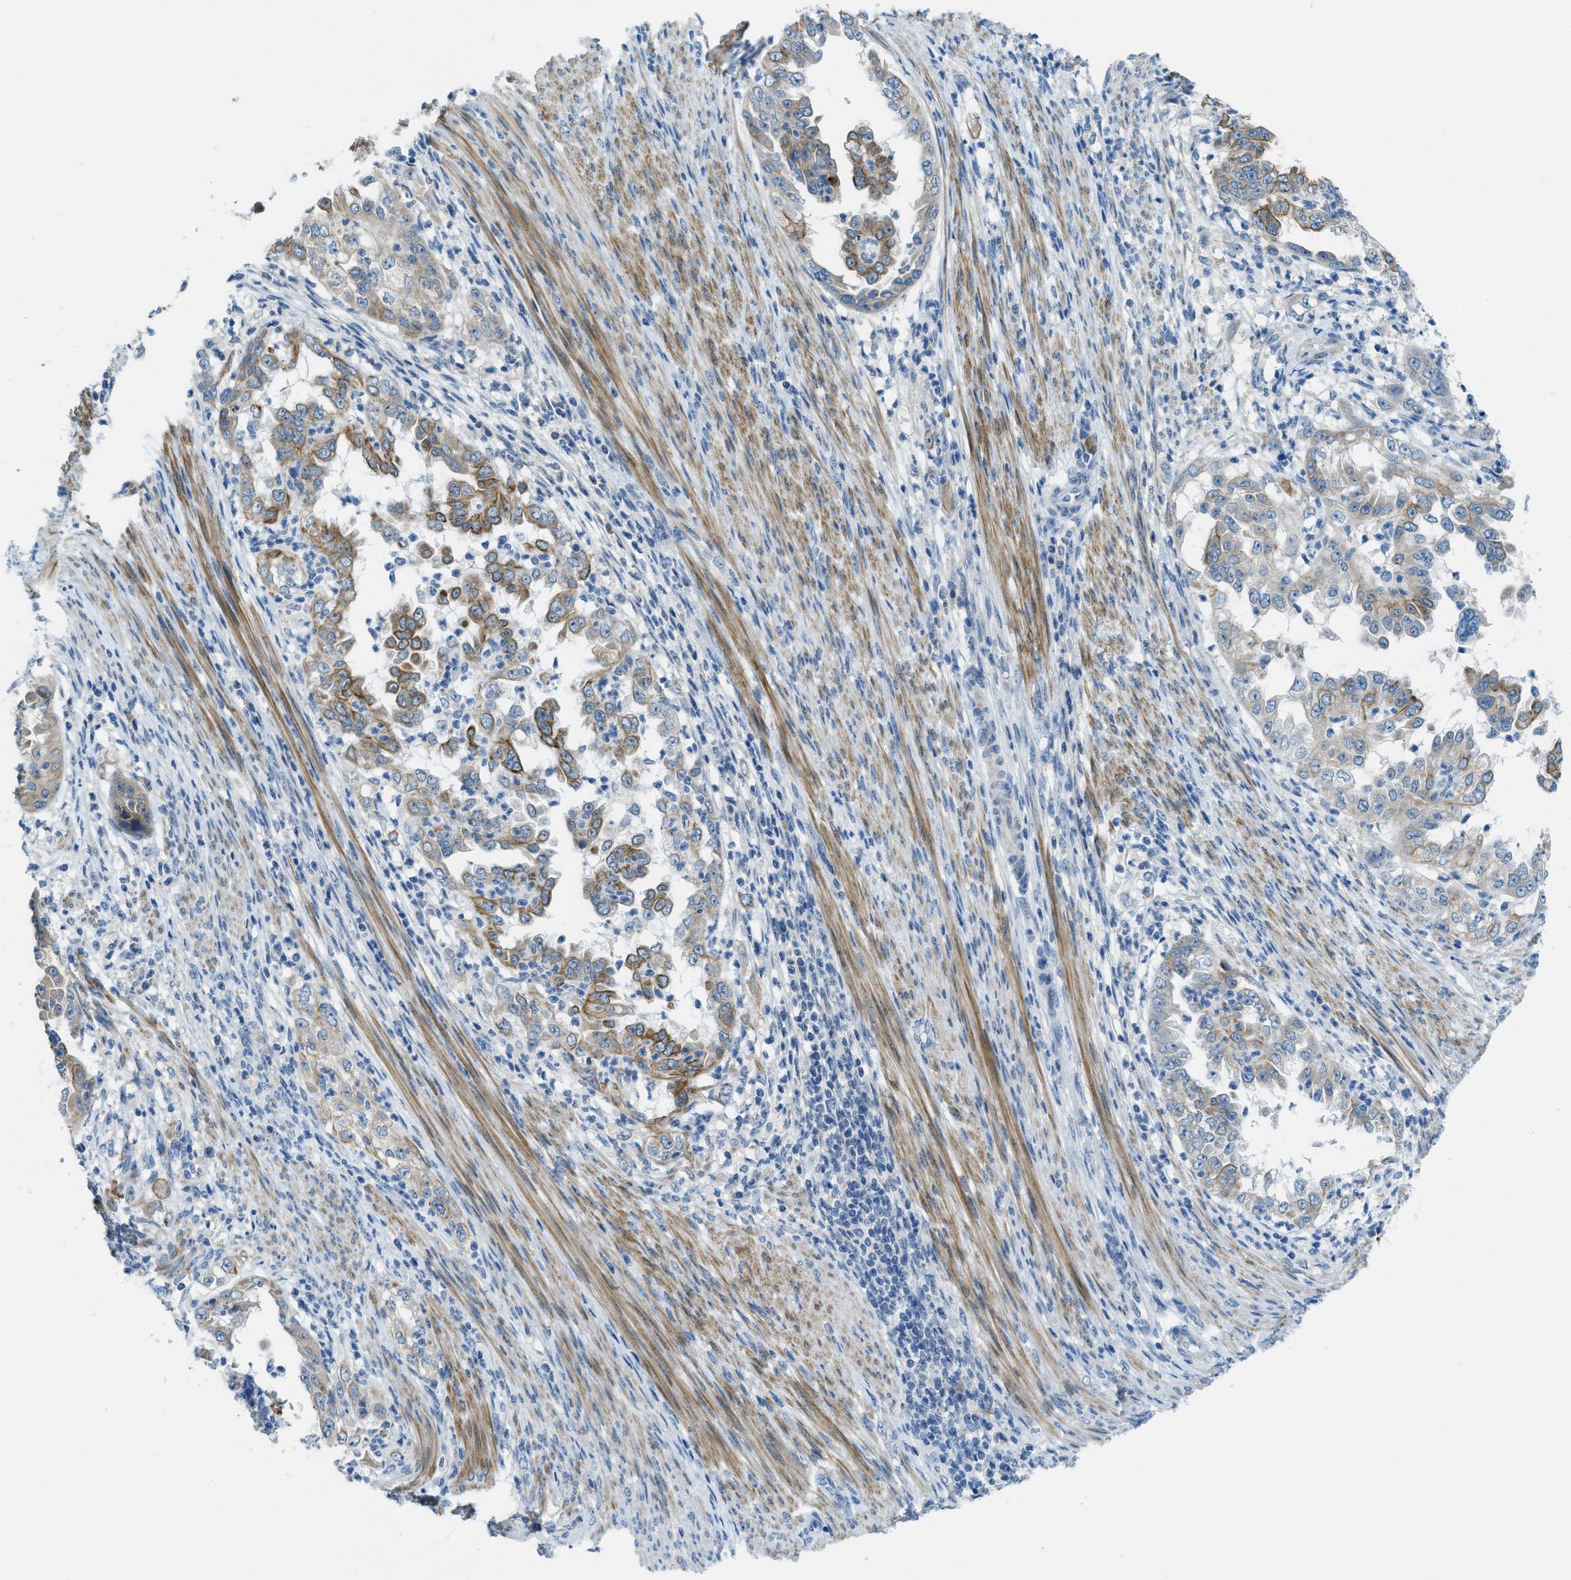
{"staining": {"intensity": "moderate", "quantity": "<25%", "location": "cytoplasmic/membranous"}, "tissue": "endometrial cancer", "cell_type": "Tumor cells", "image_type": "cancer", "snomed": [{"axis": "morphology", "description": "Adenocarcinoma, NOS"}, {"axis": "topography", "description": "Endometrium"}], "caption": "Endometrial cancer tissue exhibits moderate cytoplasmic/membranous staining in about <25% of tumor cells Nuclei are stained in blue.", "gene": "KLHL8", "patient": {"sex": "female", "age": 85}}